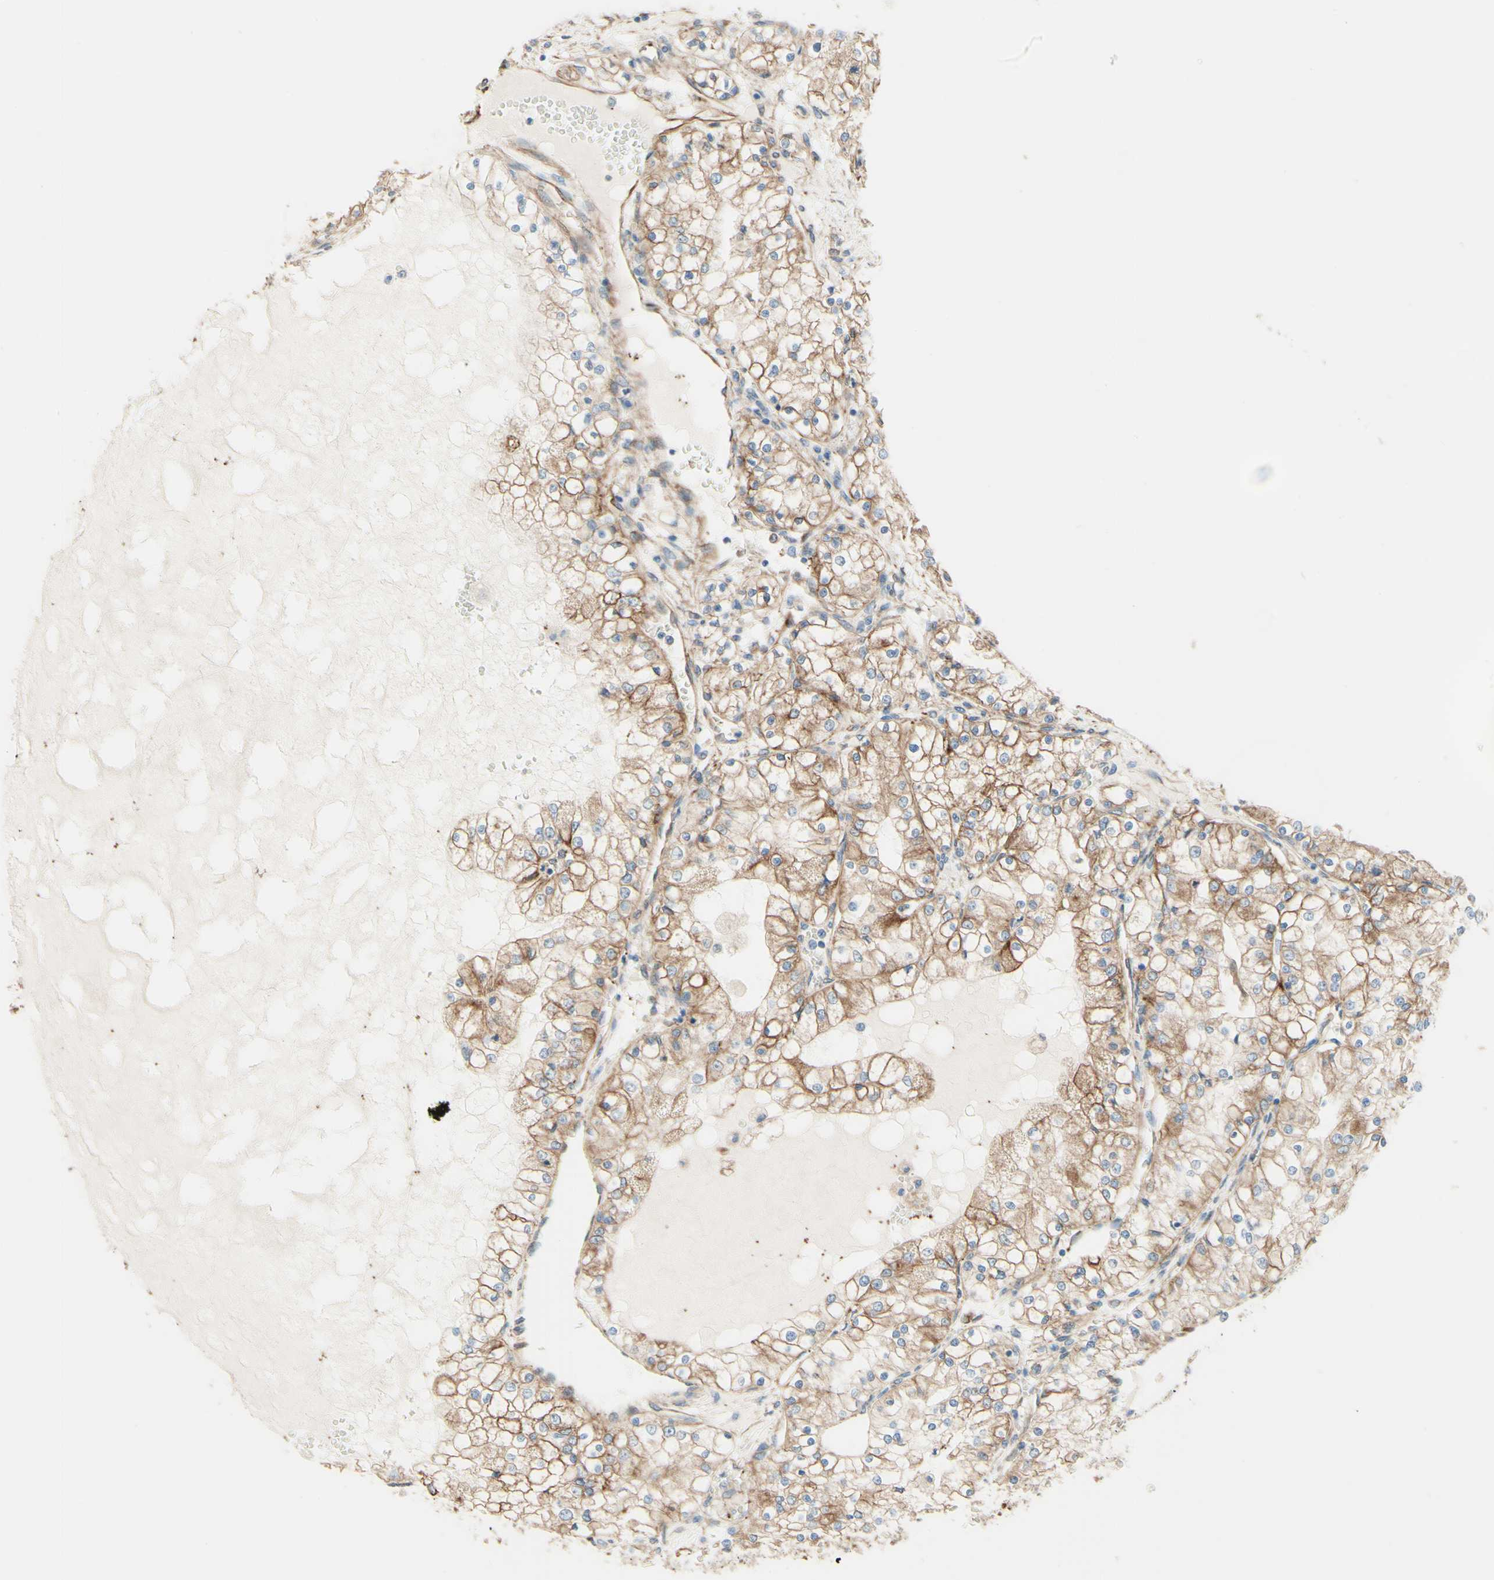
{"staining": {"intensity": "moderate", "quantity": ">75%", "location": "cytoplasmic/membranous"}, "tissue": "renal cancer", "cell_type": "Tumor cells", "image_type": "cancer", "snomed": [{"axis": "morphology", "description": "Adenocarcinoma, NOS"}, {"axis": "topography", "description": "Kidney"}], "caption": "Protein staining reveals moderate cytoplasmic/membranous staining in approximately >75% of tumor cells in renal cancer (adenocarcinoma). Nuclei are stained in blue.", "gene": "ENDOD1", "patient": {"sex": "male", "age": 68}}